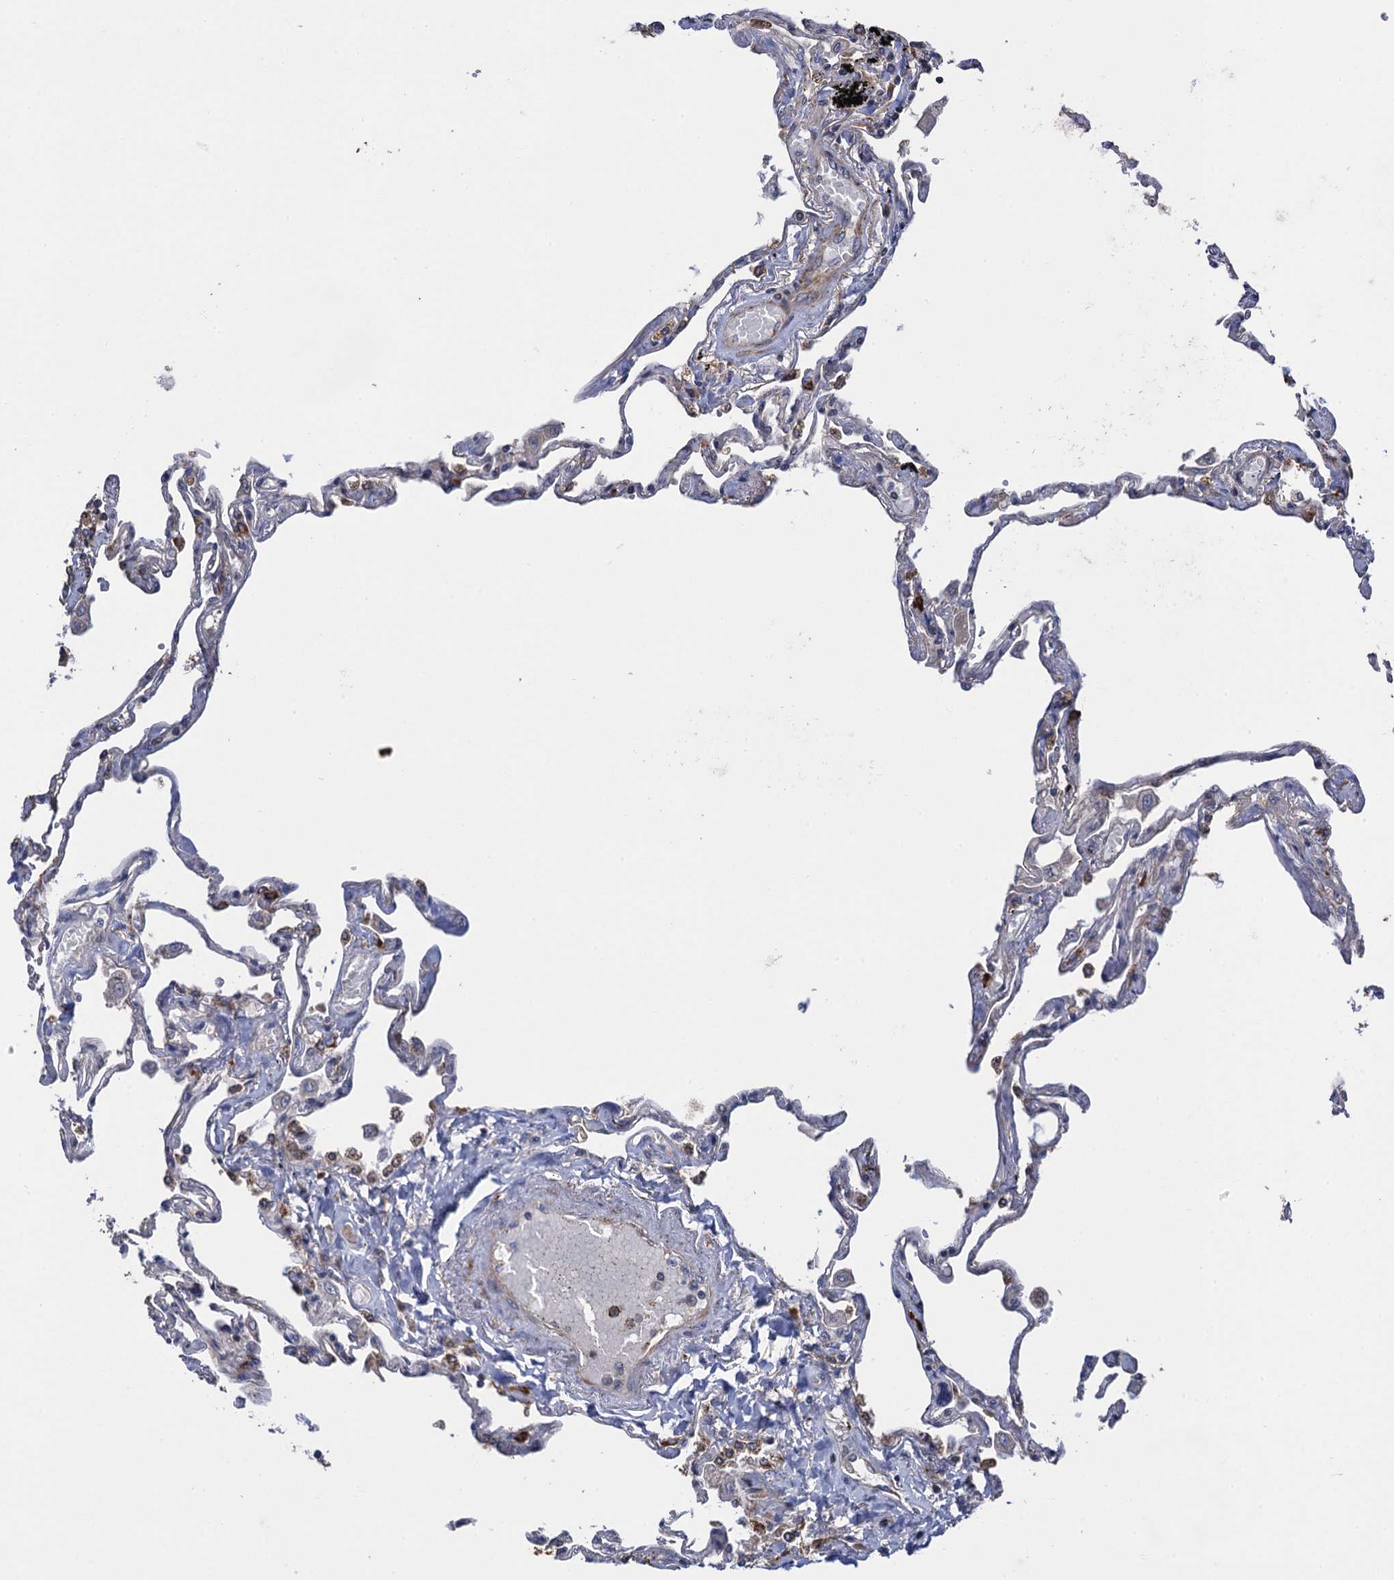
{"staining": {"intensity": "weak", "quantity": "<25%", "location": "cytoplasmic/membranous"}, "tissue": "lung", "cell_type": "Alveolar cells", "image_type": "normal", "snomed": [{"axis": "morphology", "description": "Normal tissue, NOS"}, {"axis": "topography", "description": "Lung"}], "caption": "This is a photomicrograph of immunohistochemistry (IHC) staining of unremarkable lung, which shows no staining in alveolar cells.", "gene": "WDR88", "patient": {"sex": "female", "age": 67}}